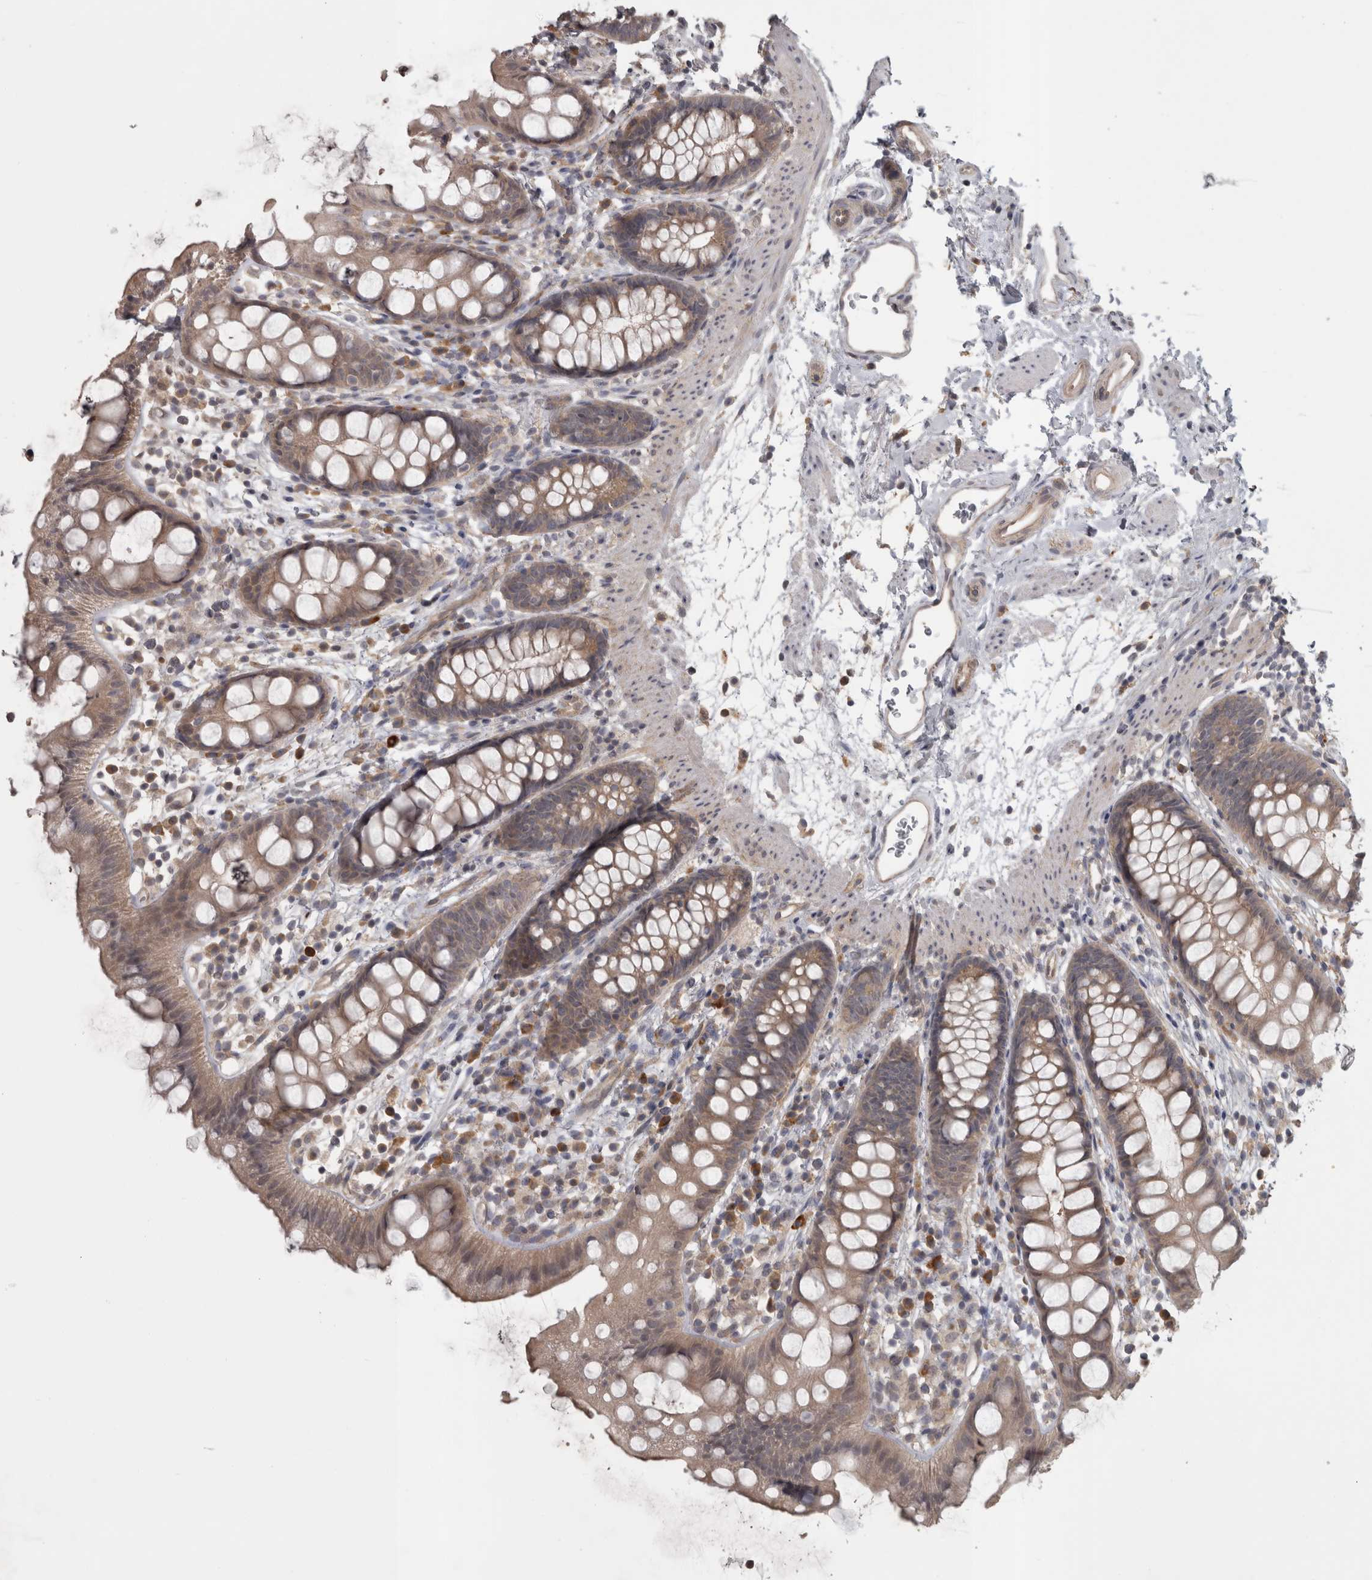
{"staining": {"intensity": "weak", "quantity": ">75%", "location": "cytoplasmic/membranous"}, "tissue": "rectum", "cell_type": "Glandular cells", "image_type": "normal", "snomed": [{"axis": "morphology", "description": "Normal tissue, NOS"}, {"axis": "topography", "description": "Rectum"}], "caption": "Weak cytoplasmic/membranous protein positivity is seen in approximately >75% of glandular cells in rectum. The protein is stained brown, and the nuclei are stained in blue (DAB (3,3'-diaminobenzidine) IHC with brightfield microscopy, high magnification).", "gene": "SLCO5A1", "patient": {"sex": "female", "age": 65}}